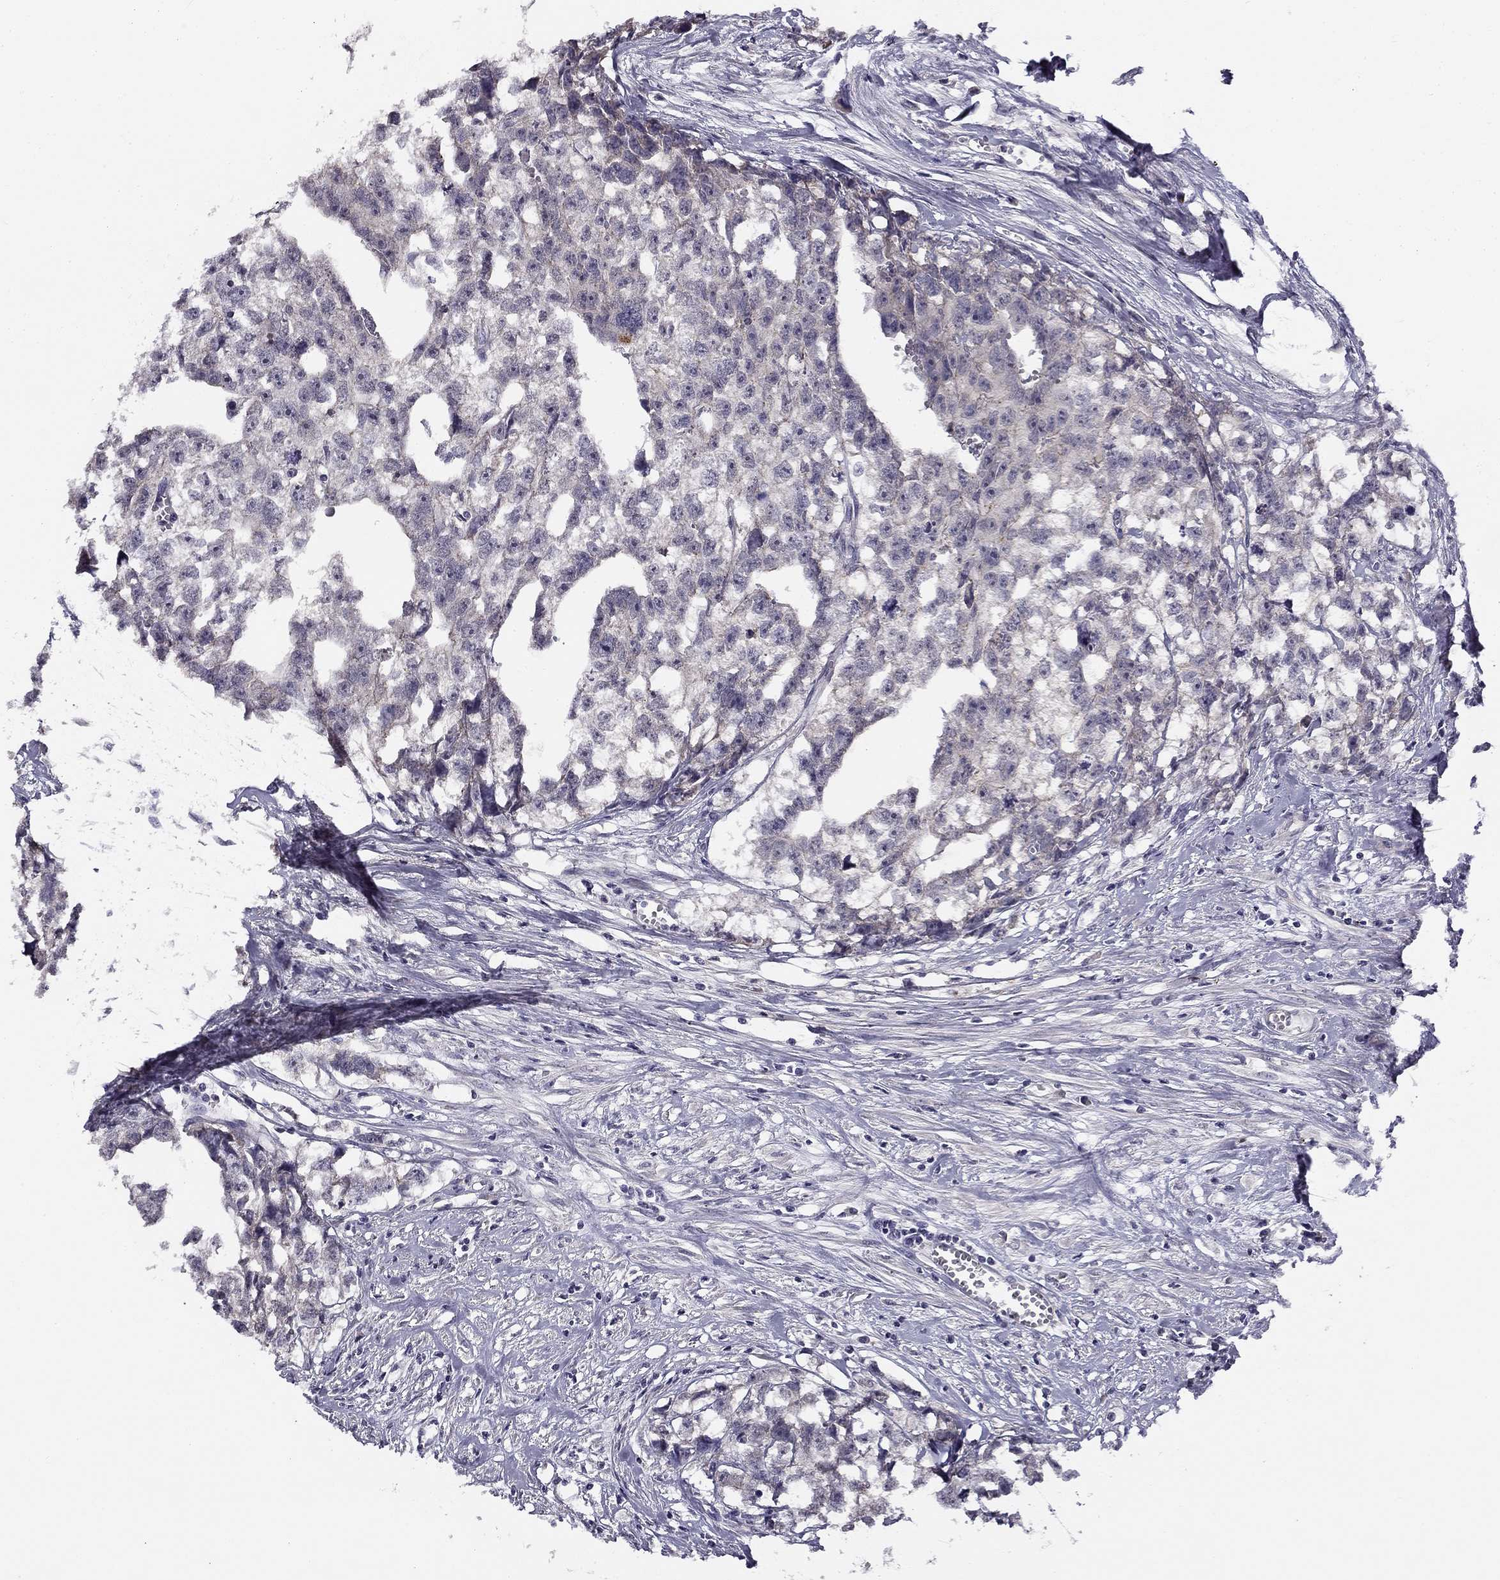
{"staining": {"intensity": "negative", "quantity": "none", "location": "none"}, "tissue": "testis cancer", "cell_type": "Tumor cells", "image_type": "cancer", "snomed": [{"axis": "morphology", "description": "Carcinoma, Embryonal, NOS"}, {"axis": "morphology", "description": "Teratoma, malignant, NOS"}, {"axis": "topography", "description": "Testis"}], "caption": "The image displays no staining of tumor cells in embryonal carcinoma (testis). The staining is performed using DAB (3,3'-diaminobenzidine) brown chromogen with nuclei counter-stained in using hematoxylin.", "gene": "CNR1", "patient": {"sex": "male", "age": 44}}